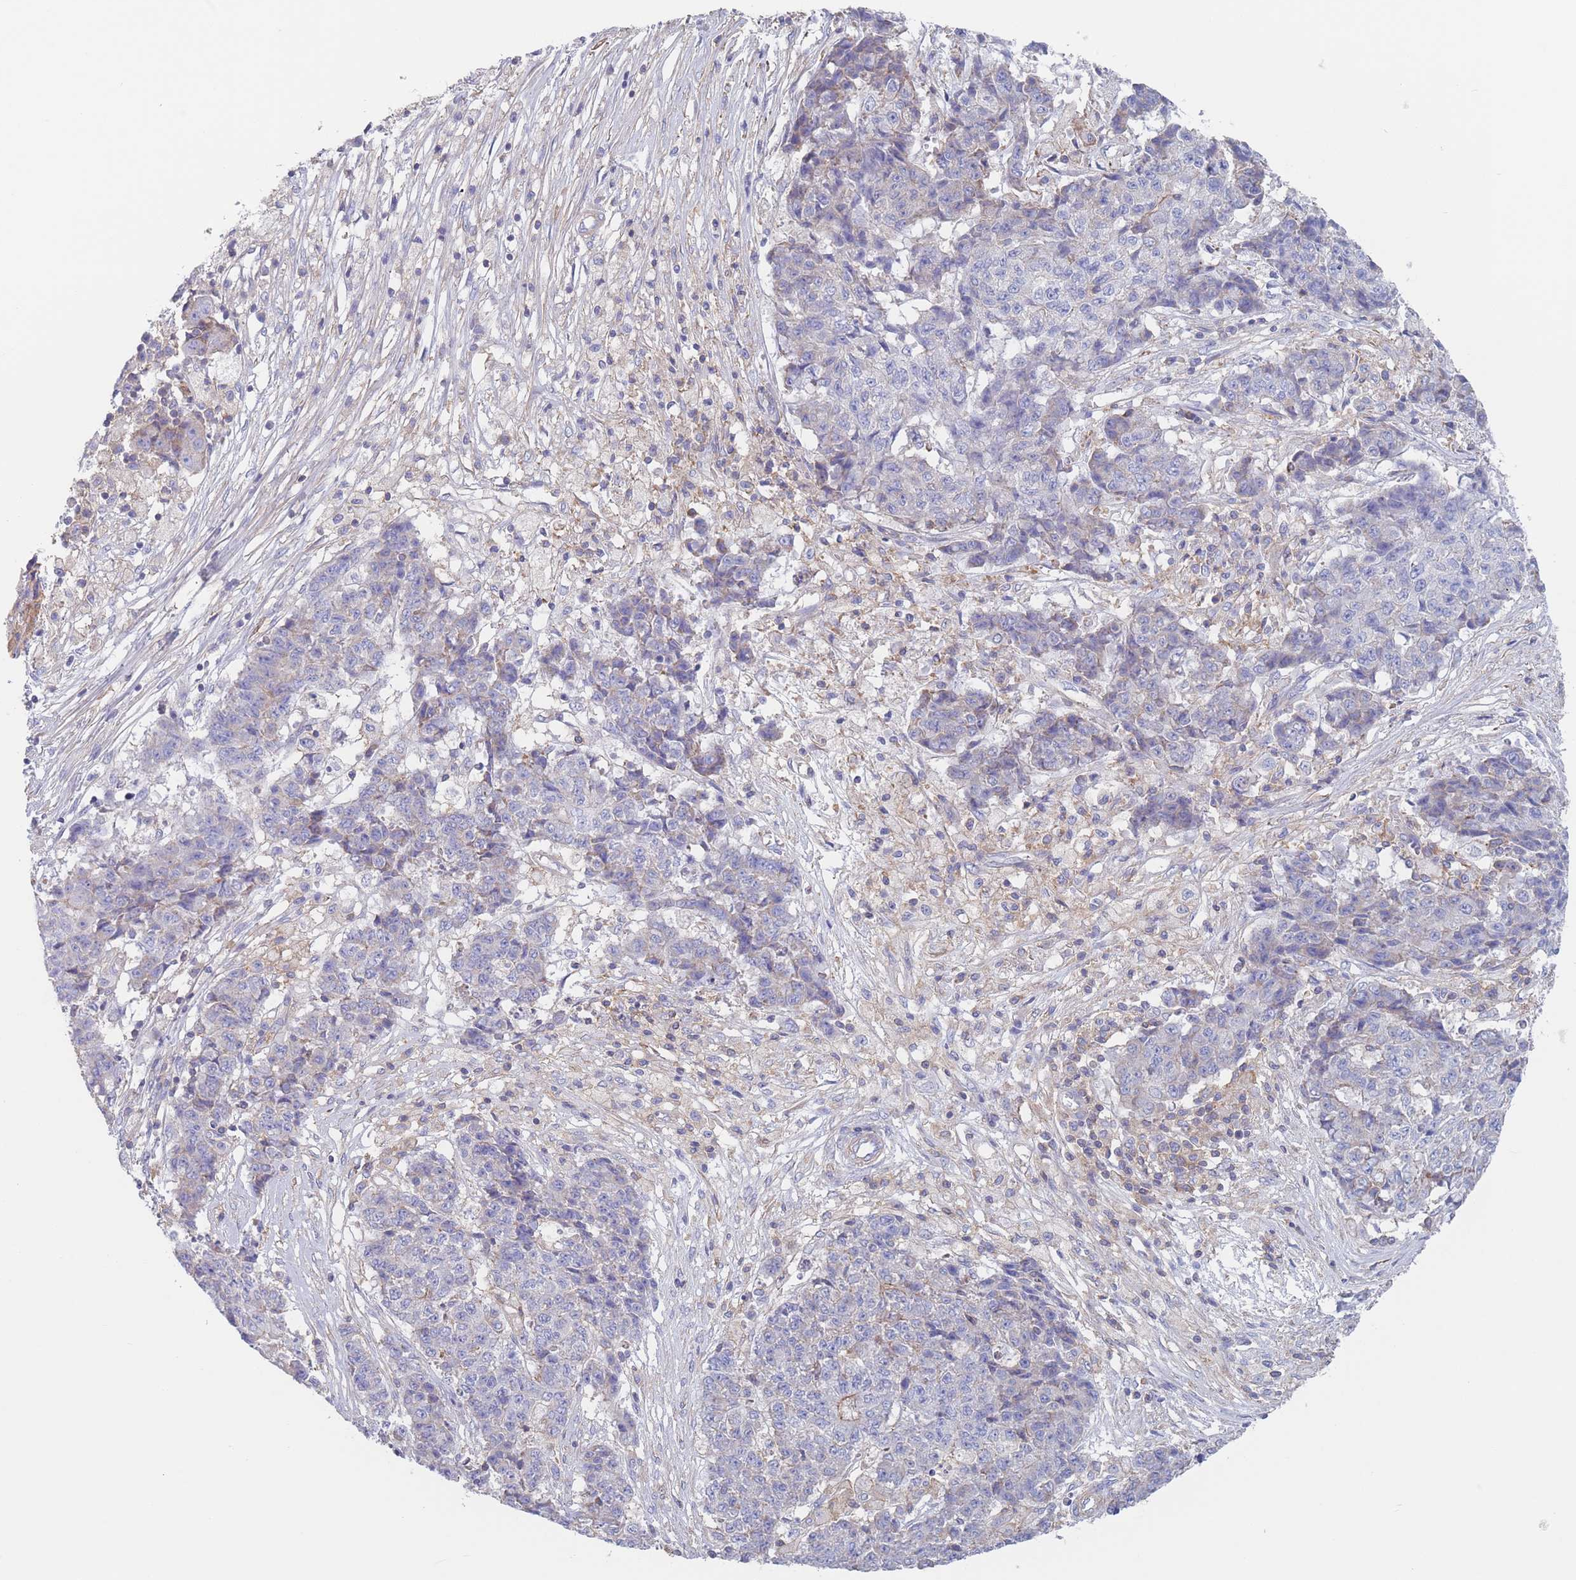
{"staining": {"intensity": "negative", "quantity": "none", "location": "none"}, "tissue": "ovarian cancer", "cell_type": "Tumor cells", "image_type": "cancer", "snomed": [{"axis": "morphology", "description": "Carcinoma, endometroid"}, {"axis": "topography", "description": "Ovary"}], "caption": "Immunohistochemistry of endometroid carcinoma (ovarian) displays no expression in tumor cells.", "gene": "ADH1A", "patient": {"sex": "female", "age": 42}}